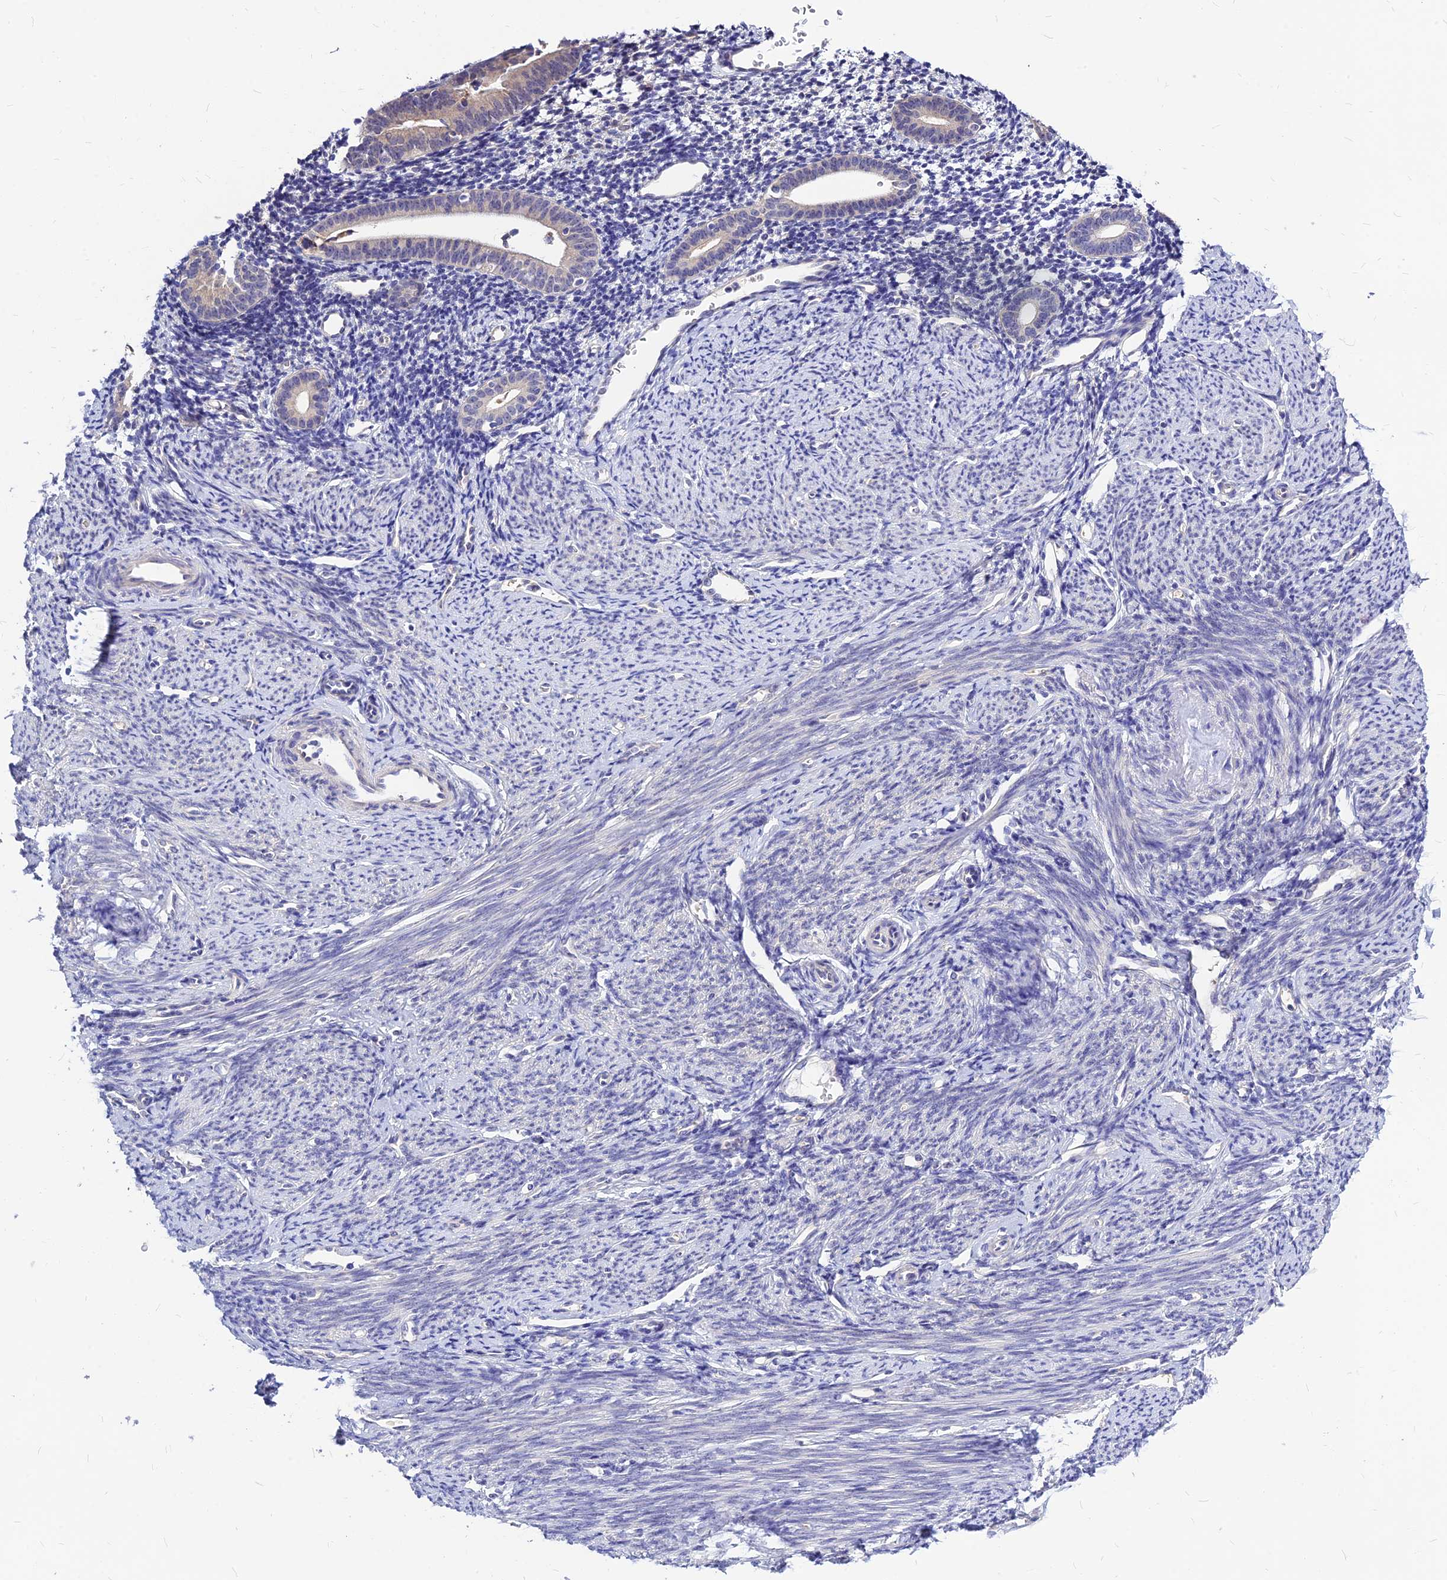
{"staining": {"intensity": "negative", "quantity": "none", "location": "none"}, "tissue": "endometrium", "cell_type": "Cells in endometrial stroma", "image_type": "normal", "snomed": [{"axis": "morphology", "description": "Normal tissue, NOS"}, {"axis": "topography", "description": "Endometrium"}], "caption": "Cells in endometrial stroma show no significant positivity in normal endometrium.", "gene": "CZIB", "patient": {"sex": "female", "age": 56}}